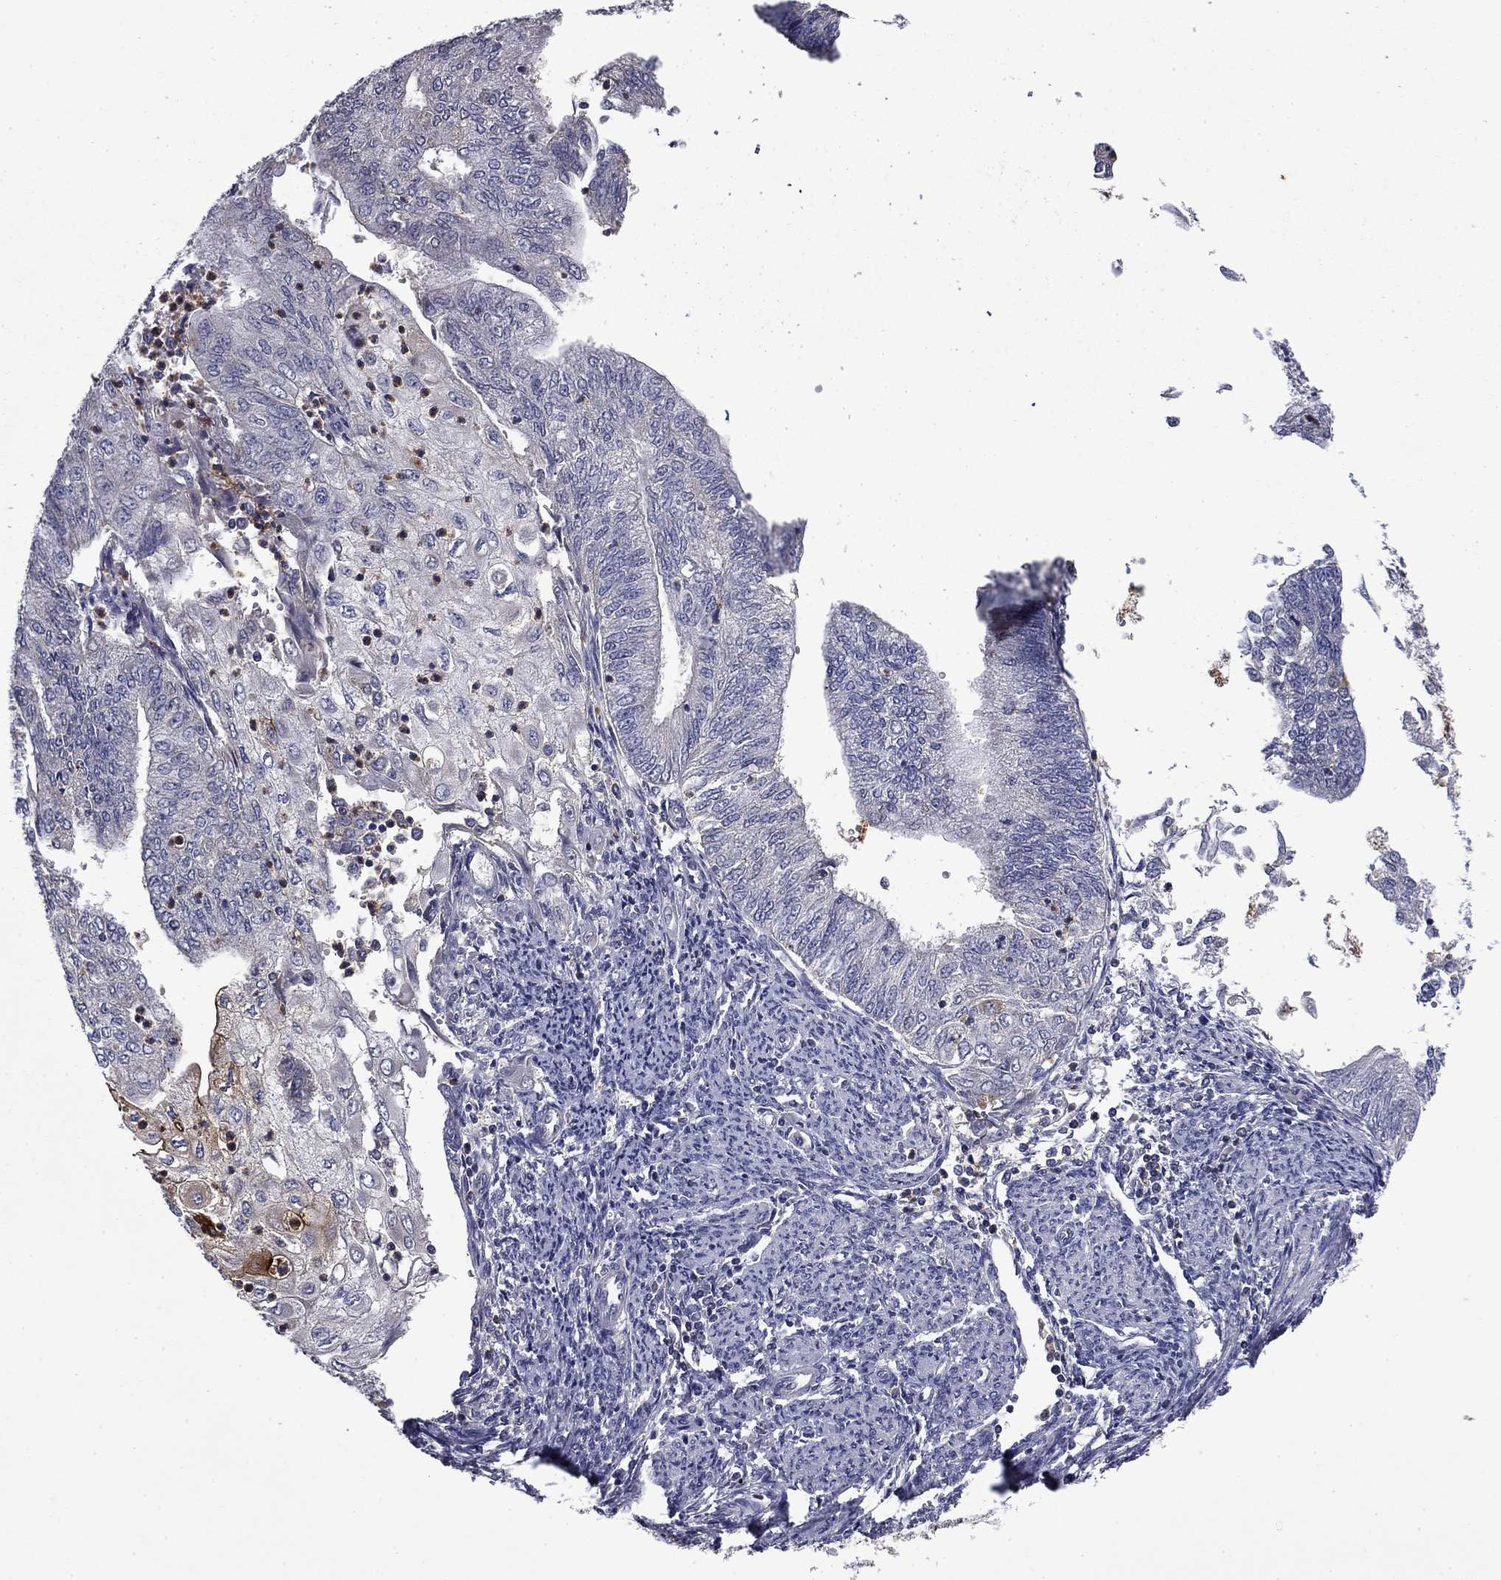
{"staining": {"intensity": "strong", "quantity": "<25%", "location": "cytoplasmic/membranous"}, "tissue": "endometrial cancer", "cell_type": "Tumor cells", "image_type": "cancer", "snomed": [{"axis": "morphology", "description": "Adenocarcinoma, NOS"}, {"axis": "topography", "description": "Endometrium"}], "caption": "A photomicrograph showing strong cytoplasmic/membranous staining in about <25% of tumor cells in endometrial cancer (adenocarcinoma), as visualized by brown immunohistochemical staining.", "gene": "CEACAM7", "patient": {"sex": "female", "age": 59}}